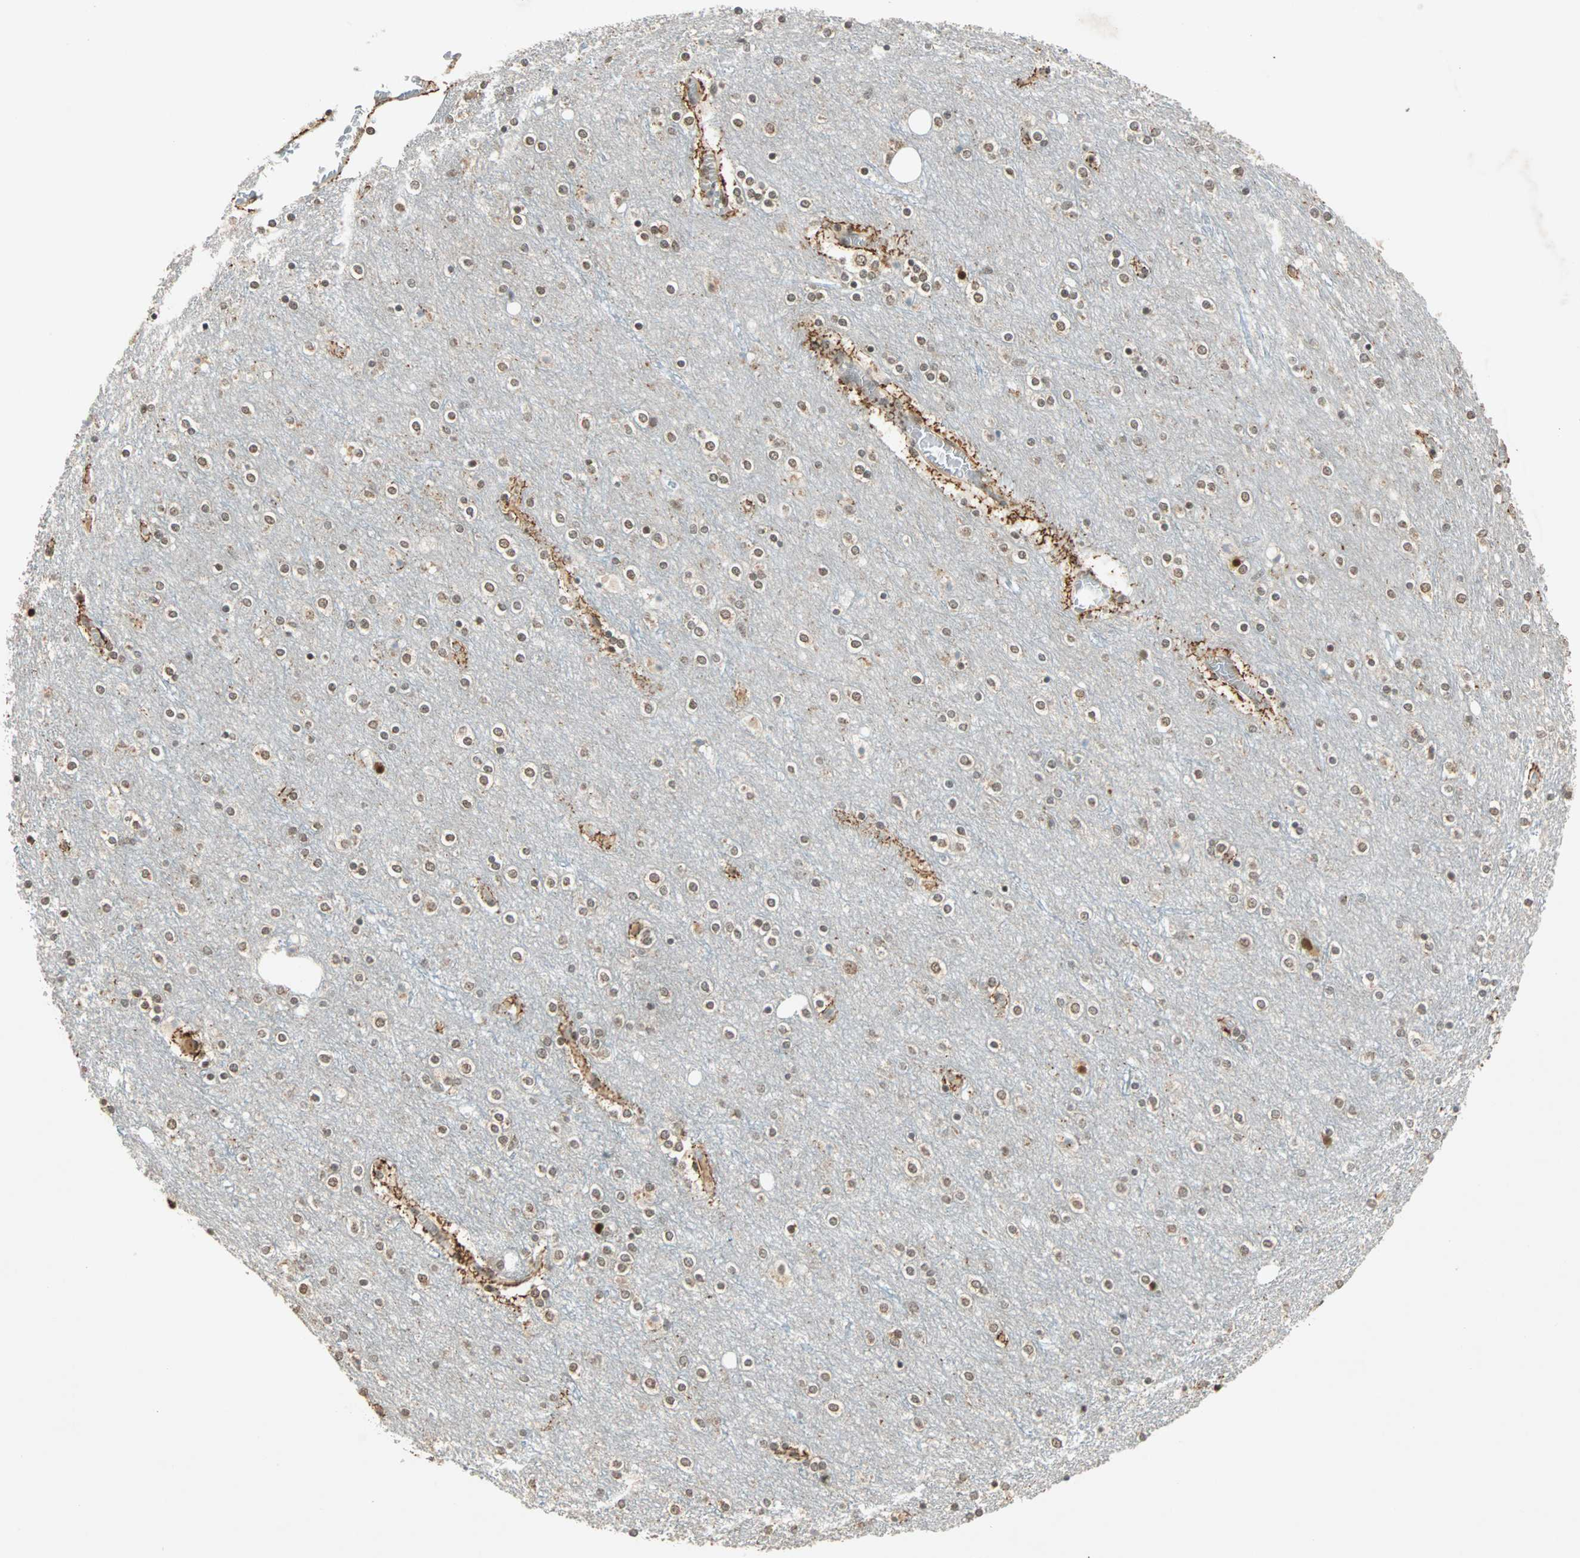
{"staining": {"intensity": "moderate", "quantity": "25%-75%", "location": "cytoplasmic/membranous"}, "tissue": "cerebral cortex", "cell_type": "Endothelial cells", "image_type": "normal", "snomed": [{"axis": "morphology", "description": "Normal tissue, NOS"}, {"axis": "topography", "description": "Cerebral cortex"}], "caption": "DAB immunohistochemical staining of benign cerebral cortex displays moderate cytoplasmic/membranous protein staining in approximately 25%-75% of endothelial cells.", "gene": "PRDM2", "patient": {"sex": "female", "age": 54}}